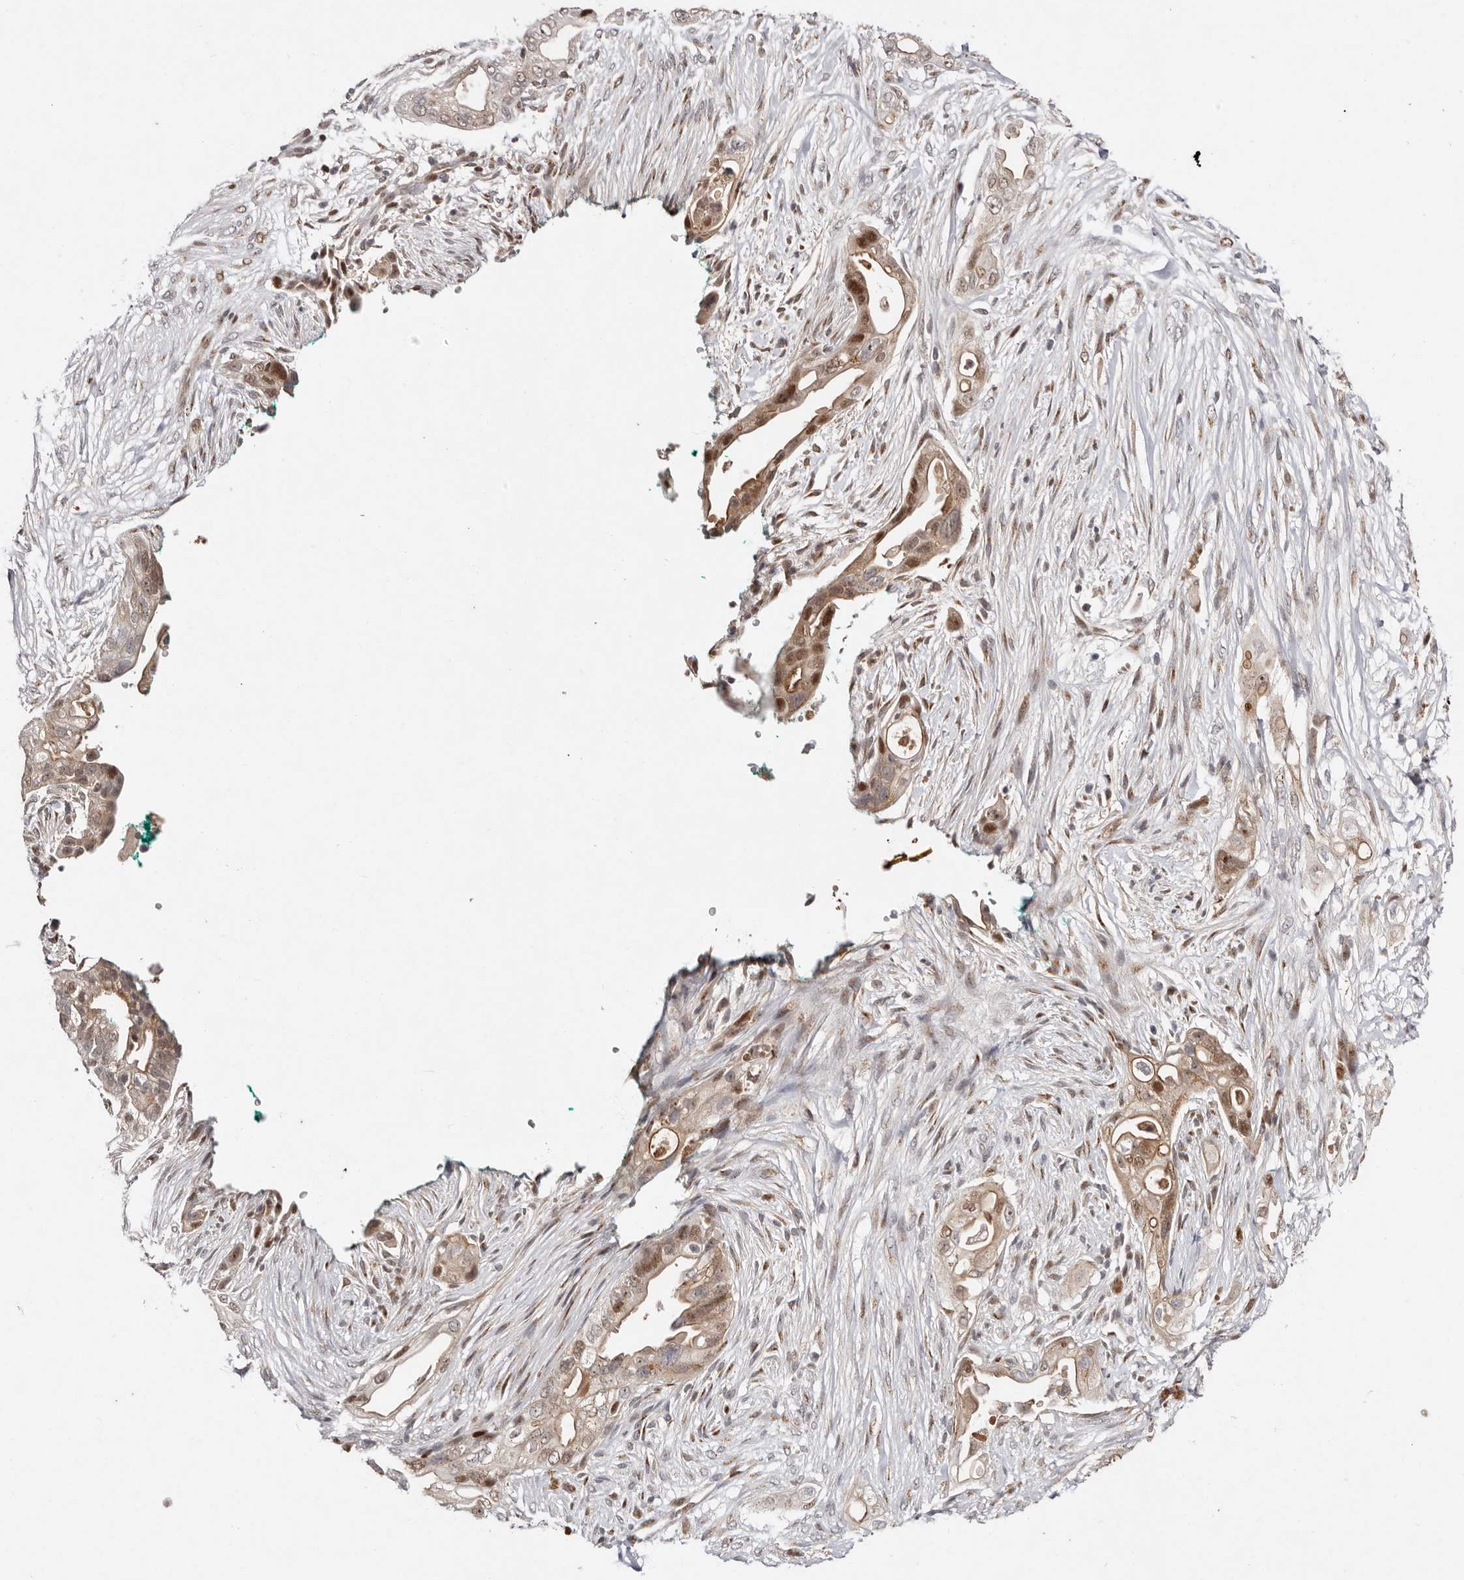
{"staining": {"intensity": "moderate", "quantity": "25%-75%", "location": "cytoplasmic/membranous,nuclear"}, "tissue": "pancreatic cancer", "cell_type": "Tumor cells", "image_type": "cancer", "snomed": [{"axis": "morphology", "description": "Adenocarcinoma, NOS"}, {"axis": "topography", "description": "Pancreas"}], "caption": "Human pancreatic cancer (adenocarcinoma) stained with a protein marker displays moderate staining in tumor cells.", "gene": "KLF7", "patient": {"sex": "male", "age": 53}}